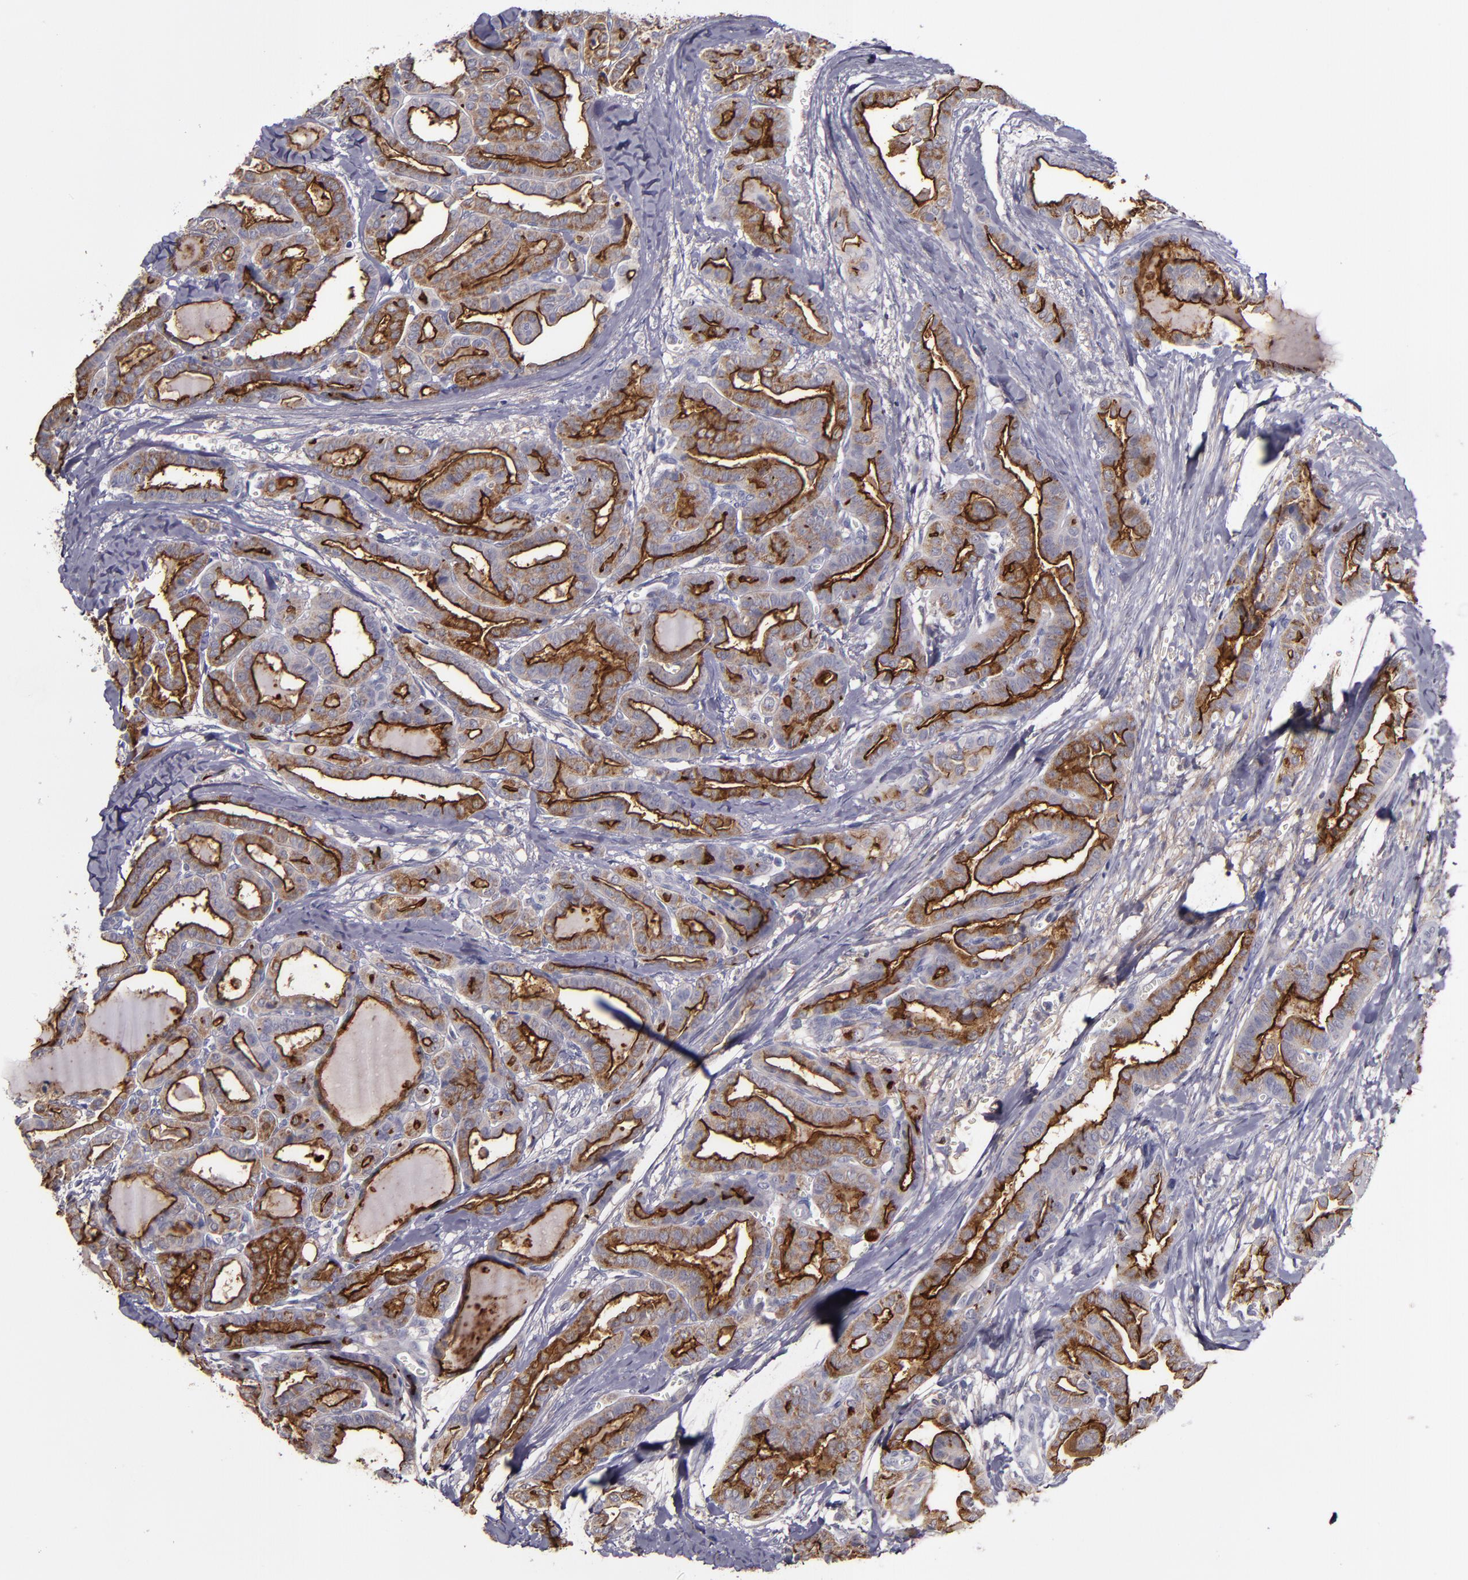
{"staining": {"intensity": "moderate", "quantity": ">75%", "location": "cytoplasmic/membranous"}, "tissue": "thyroid cancer", "cell_type": "Tumor cells", "image_type": "cancer", "snomed": [{"axis": "morphology", "description": "Carcinoma, NOS"}, {"axis": "topography", "description": "Thyroid gland"}], "caption": "Immunohistochemistry (IHC) image of neoplastic tissue: human carcinoma (thyroid) stained using immunohistochemistry reveals medium levels of moderate protein expression localized specifically in the cytoplasmic/membranous of tumor cells, appearing as a cytoplasmic/membranous brown color.", "gene": "MFGE8", "patient": {"sex": "female", "age": 91}}